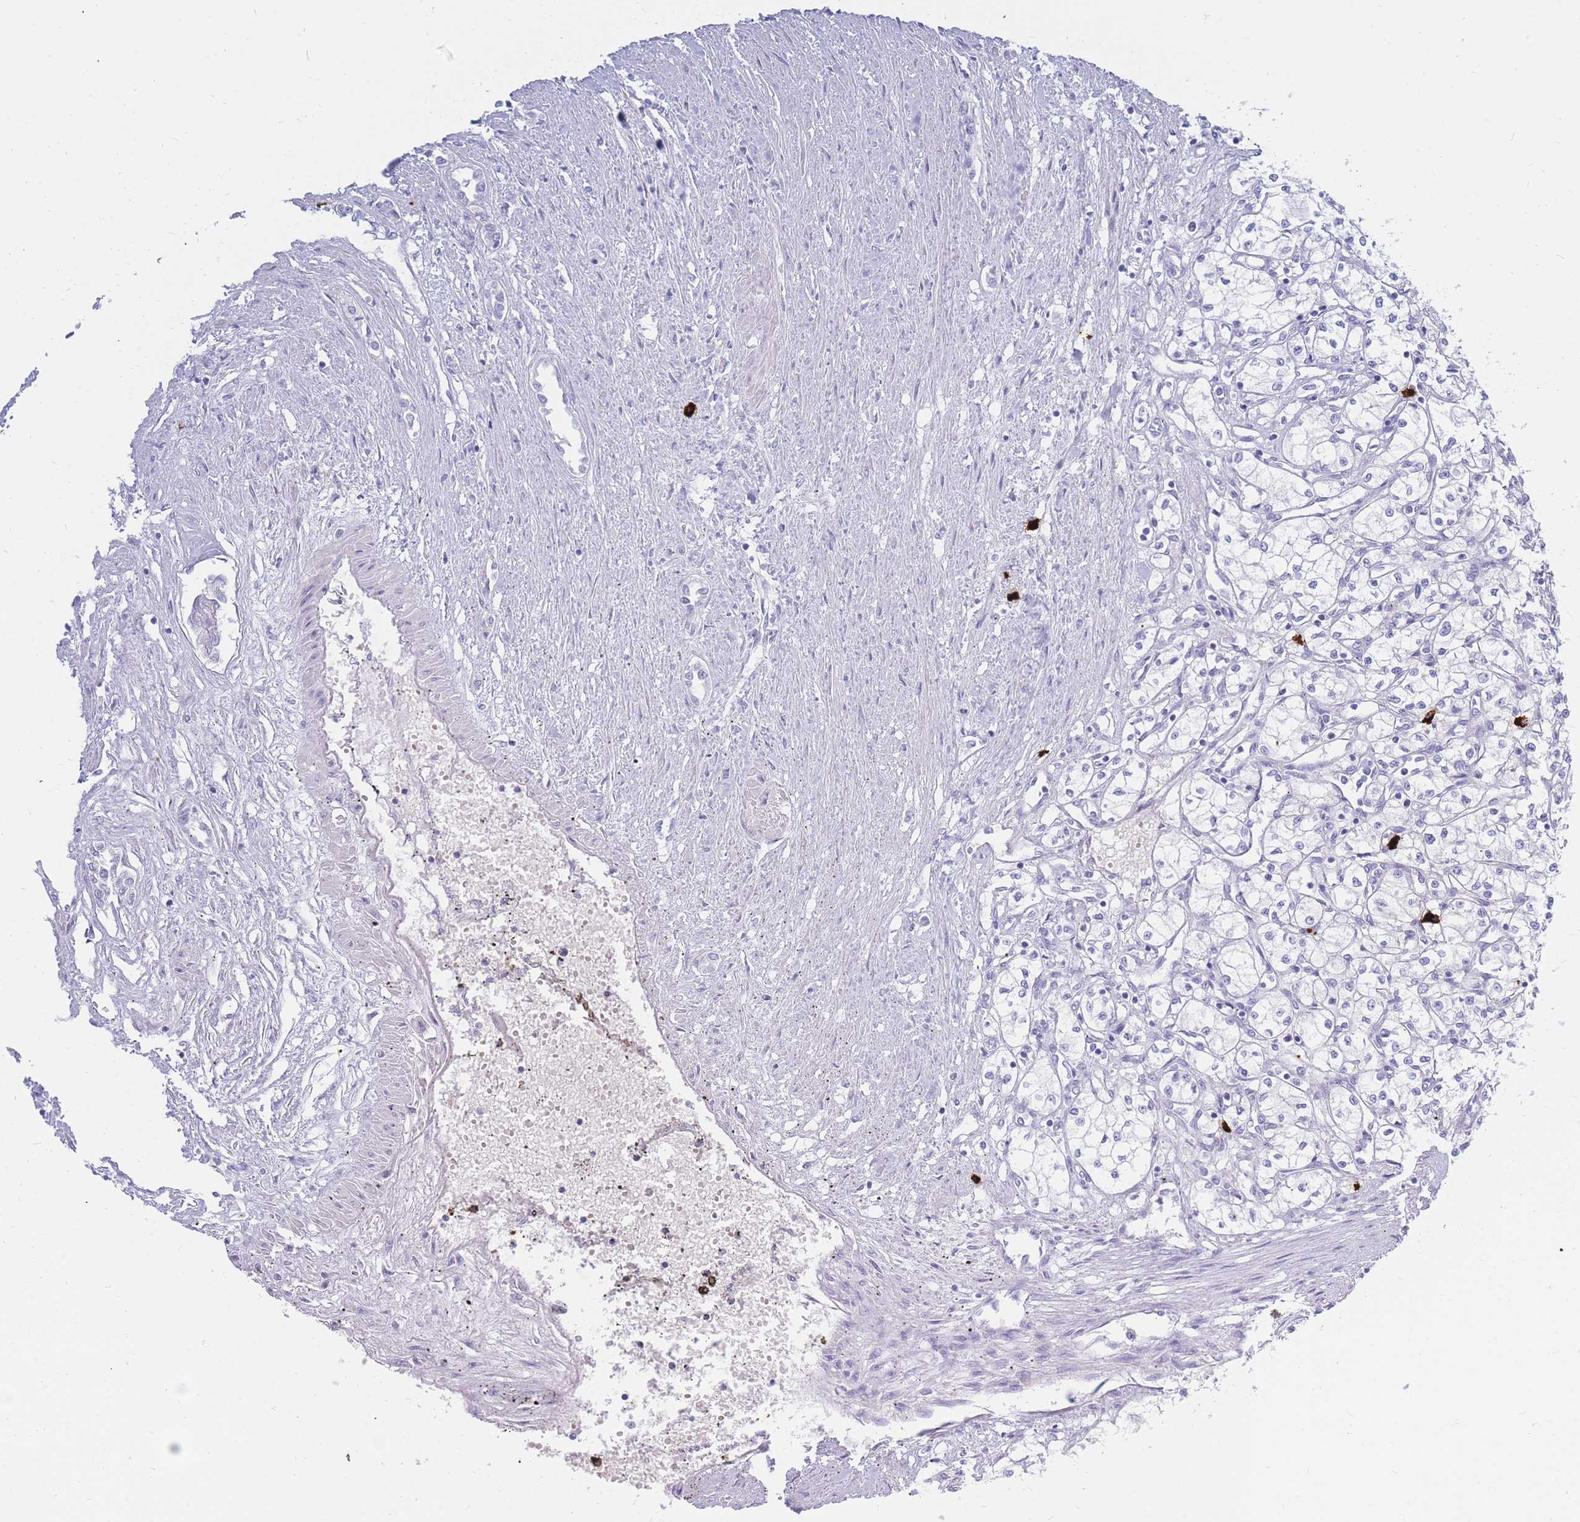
{"staining": {"intensity": "negative", "quantity": "none", "location": "none"}, "tissue": "renal cancer", "cell_type": "Tumor cells", "image_type": "cancer", "snomed": [{"axis": "morphology", "description": "Adenocarcinoma, NOS"}, {"axis": "topography", "description": "Kidney"}], "caption": "Tumor cells show no significant positivity in renal adenocarcinoma. (DAB immunohistochemistry with hematoxylin counter stain).", "gene": "TPSD1", "patient": {"sex": "male", "age": 59}}